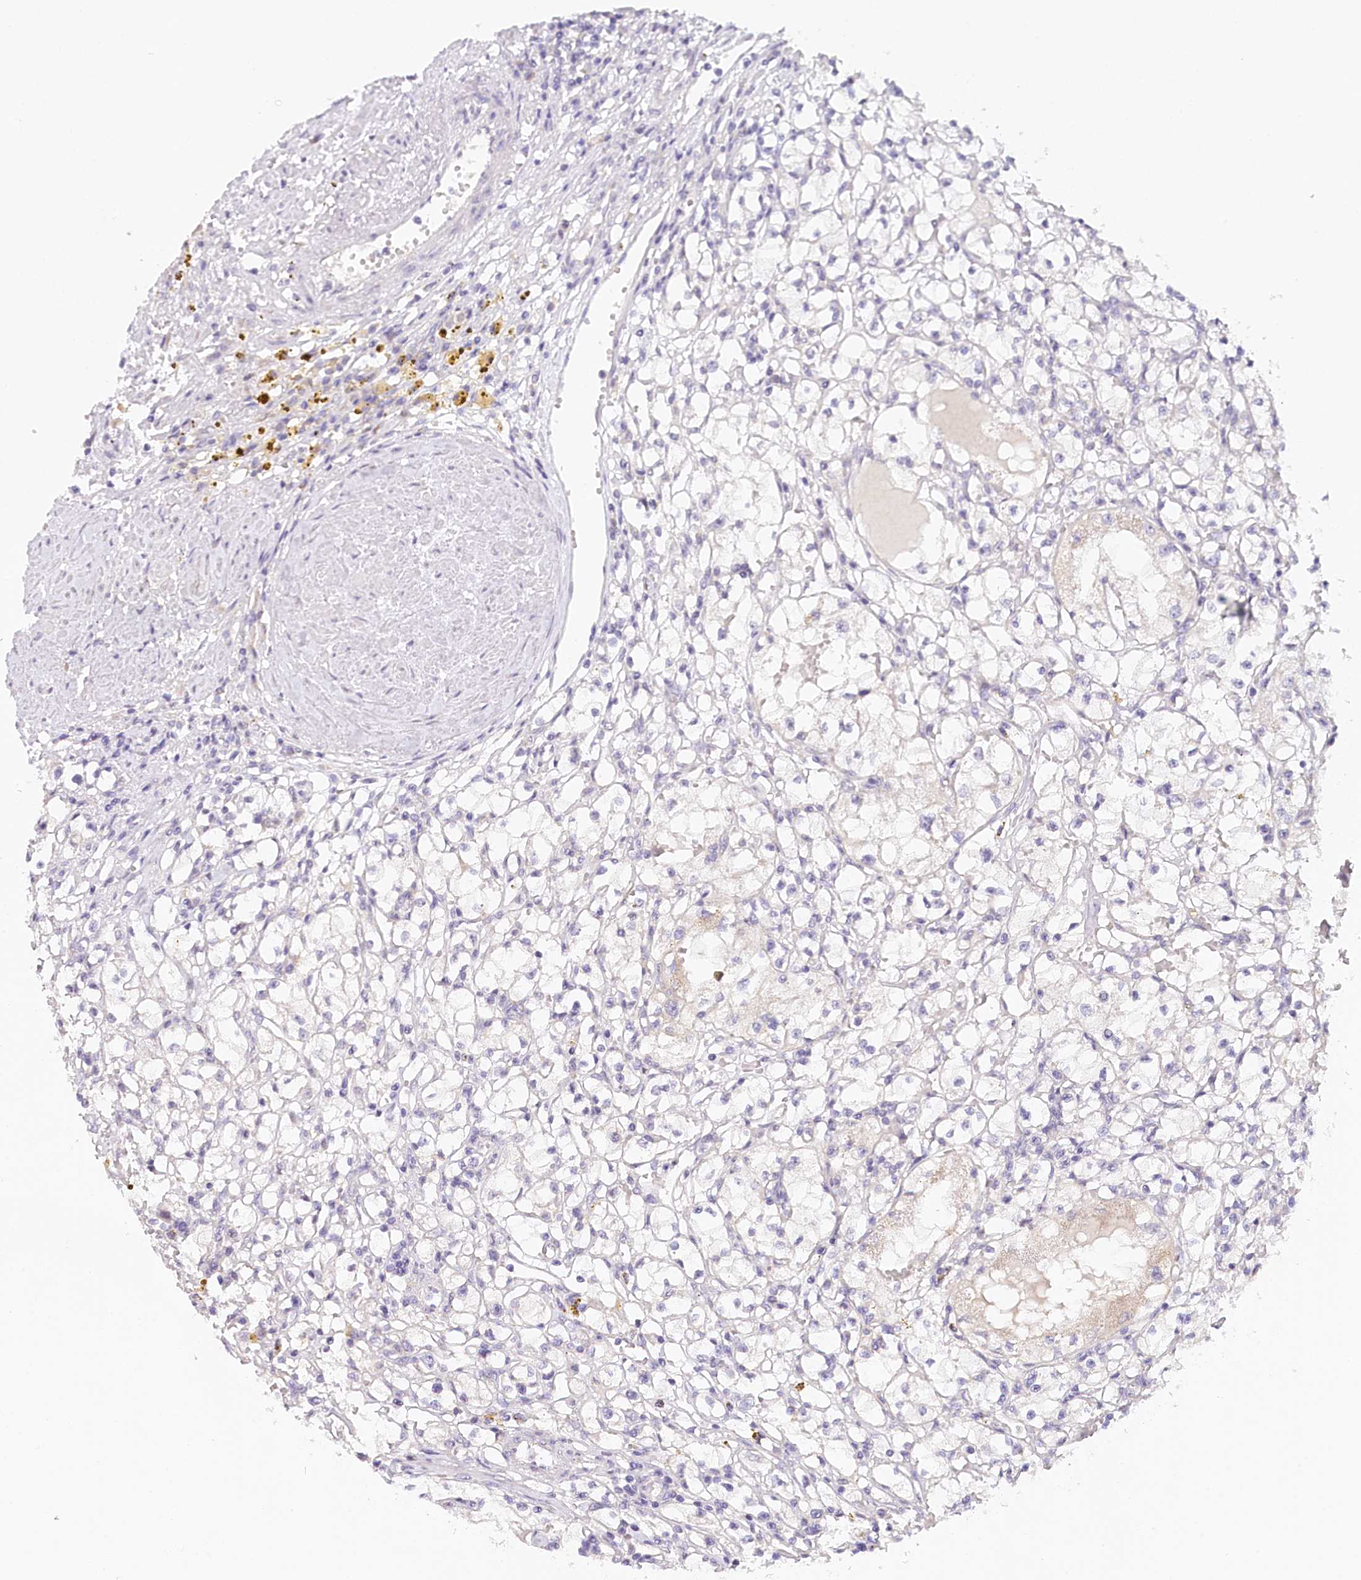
{"staining": {"intensity": "negative", "quantity": "none", "location": "none"}, "tissue": "renal cancer", "cell_type": "Tumor cells", "image_type": "cancer", "snomed": [{"axis": "morphology", "description": "Adenocarcinoma, NOS"}, {"axis": "topography", "description": "Kidney"}], "caption": "Immunohistochemistry (IHC) of renal cancer (adenocarcinoma) exhibits no positivity in tumor cells.", "gene": "TP53", "patient": {"sex": "male", "age": 56}}